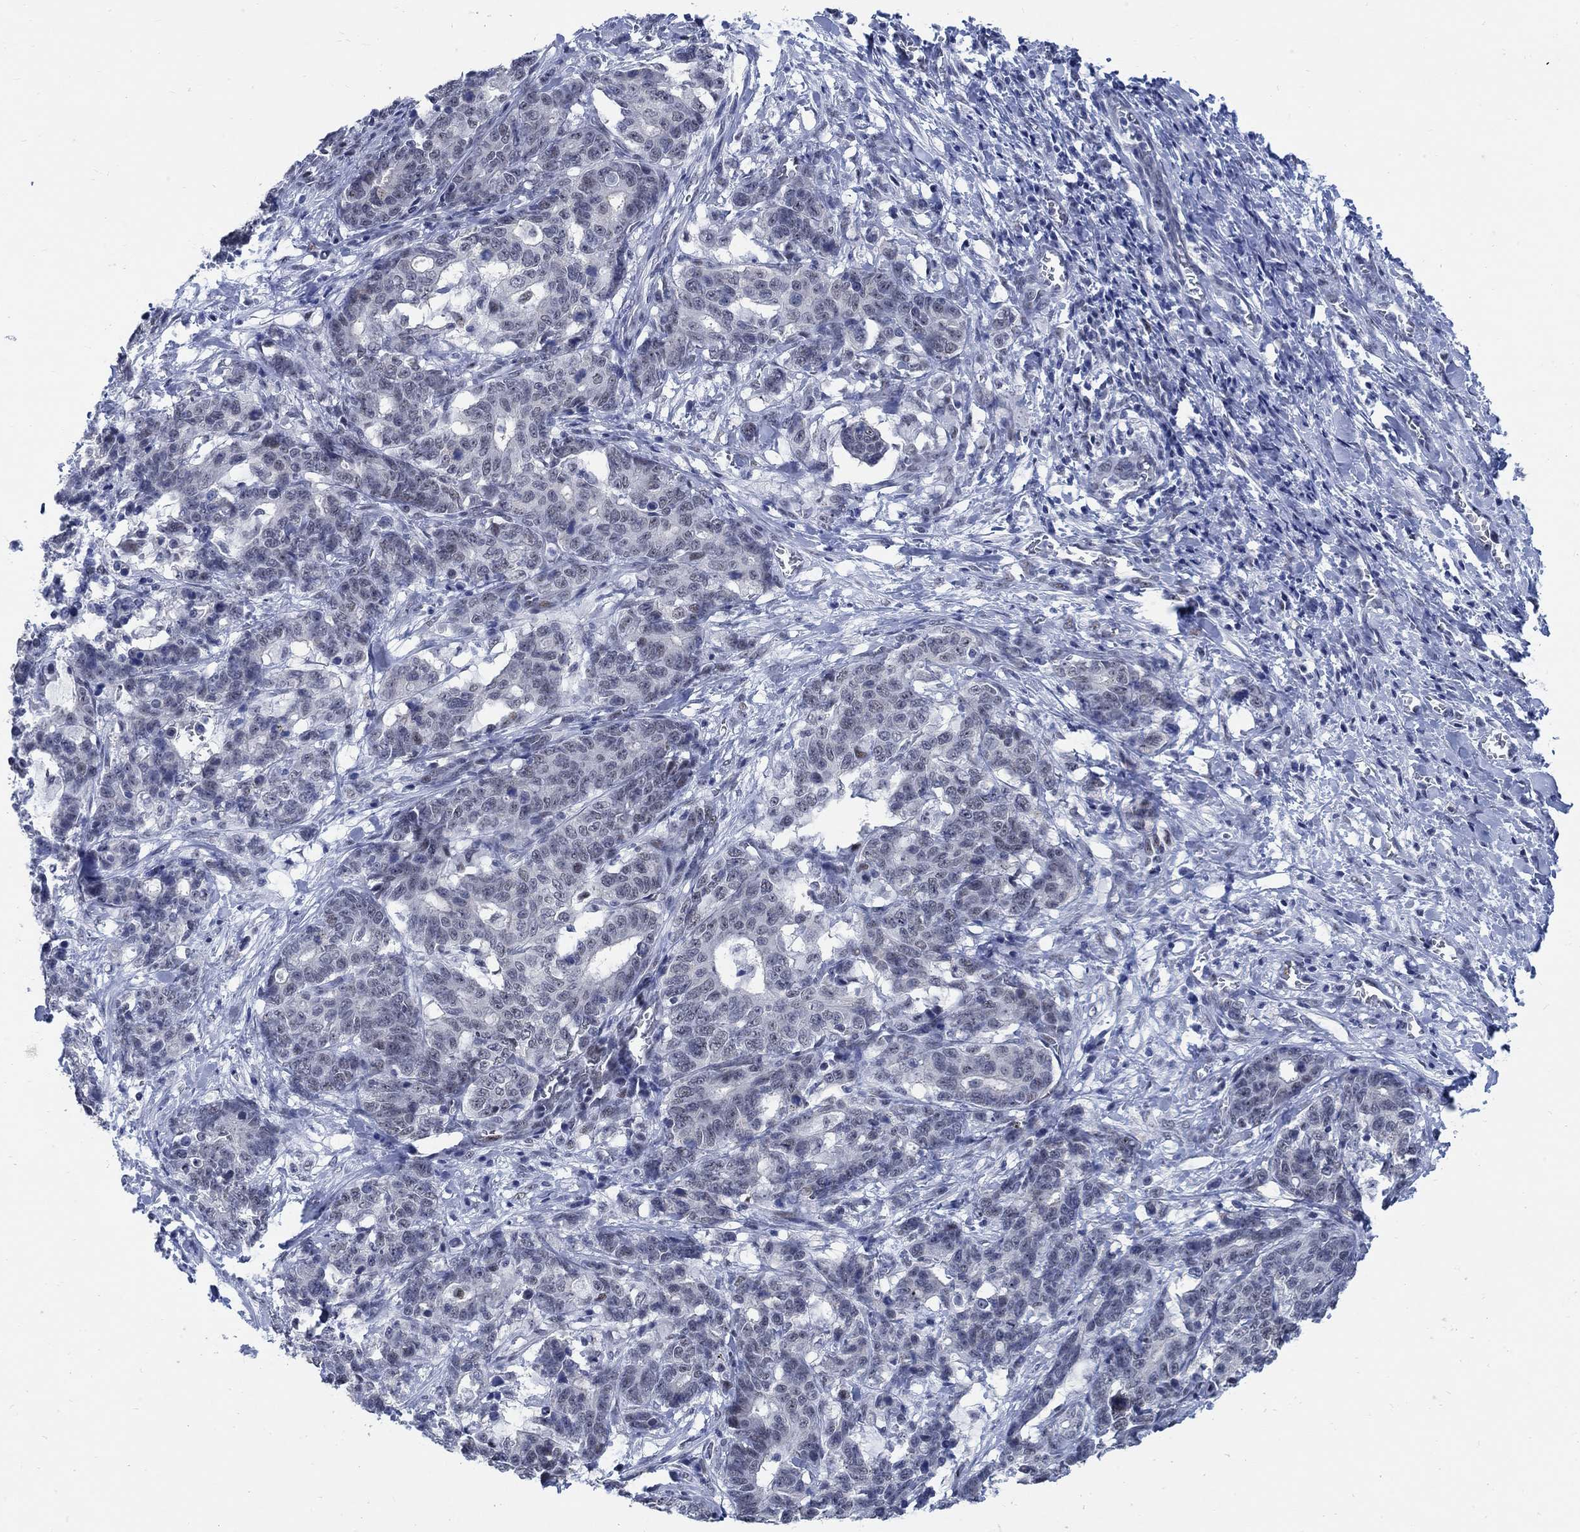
{"staining": {"intensity": "negative", "quantity": "none", "location": "none"}, "tissue": "stomach cancer", "cell_type": "Tumor cells", "image_type": "cancer", "snomed": [{"axis": "morphology", "description": "Normal tissue, NOS"}, {"axis": "morphology", "description": "Adenocarcinoma, NOS"}, {"axis": "topography", "description": "Stomach"}], "caption": "Tumor cells are negative for protein expression in human stomach cancer (adenocarcinoma).", "gene": "DLK1", "patient": {"sex": "female", "age": 64}}